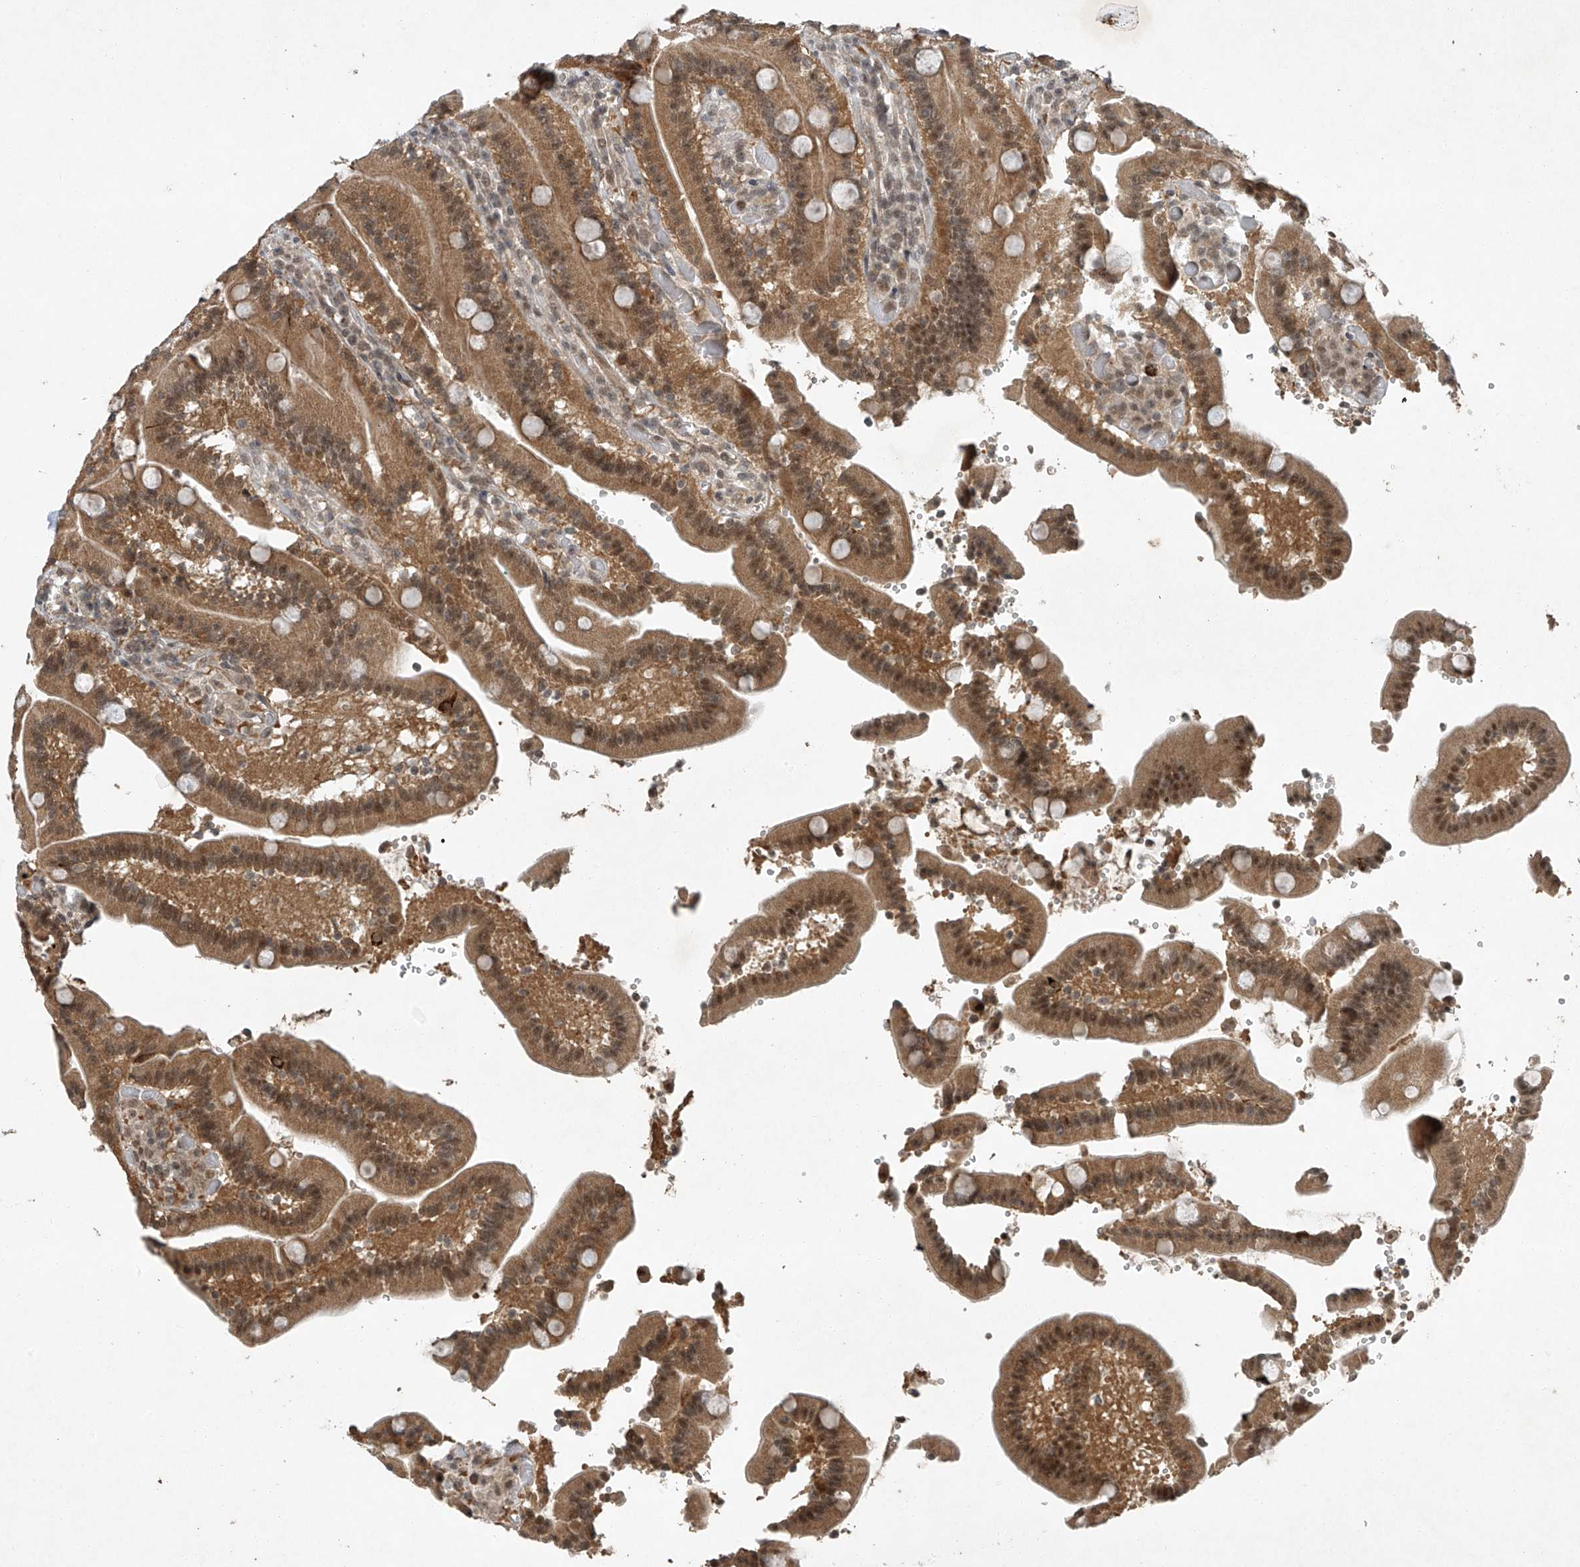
{"staining": {"intensity": "moderate", "quantity": ">75%", "location": "cytoplasmic/membranous,nuclear"}, "tissue": "duodenum", "cell_type": "Glandular cells", "image_type": "normal", "snomed": [{"axis": "morphology", "description": "Normal tissue, NOS"}, {"axis": "topography", "description": "Duodenum"}], "caption": "This histopathology image shows immunohistochemistry staining of benign human duodenum, with medium moderate cytoplasmic/membranous,nuclear expression in about >75% of glandular cells.", "gene": "TAF8", "patient": {"sex": "female", "age": 62}}